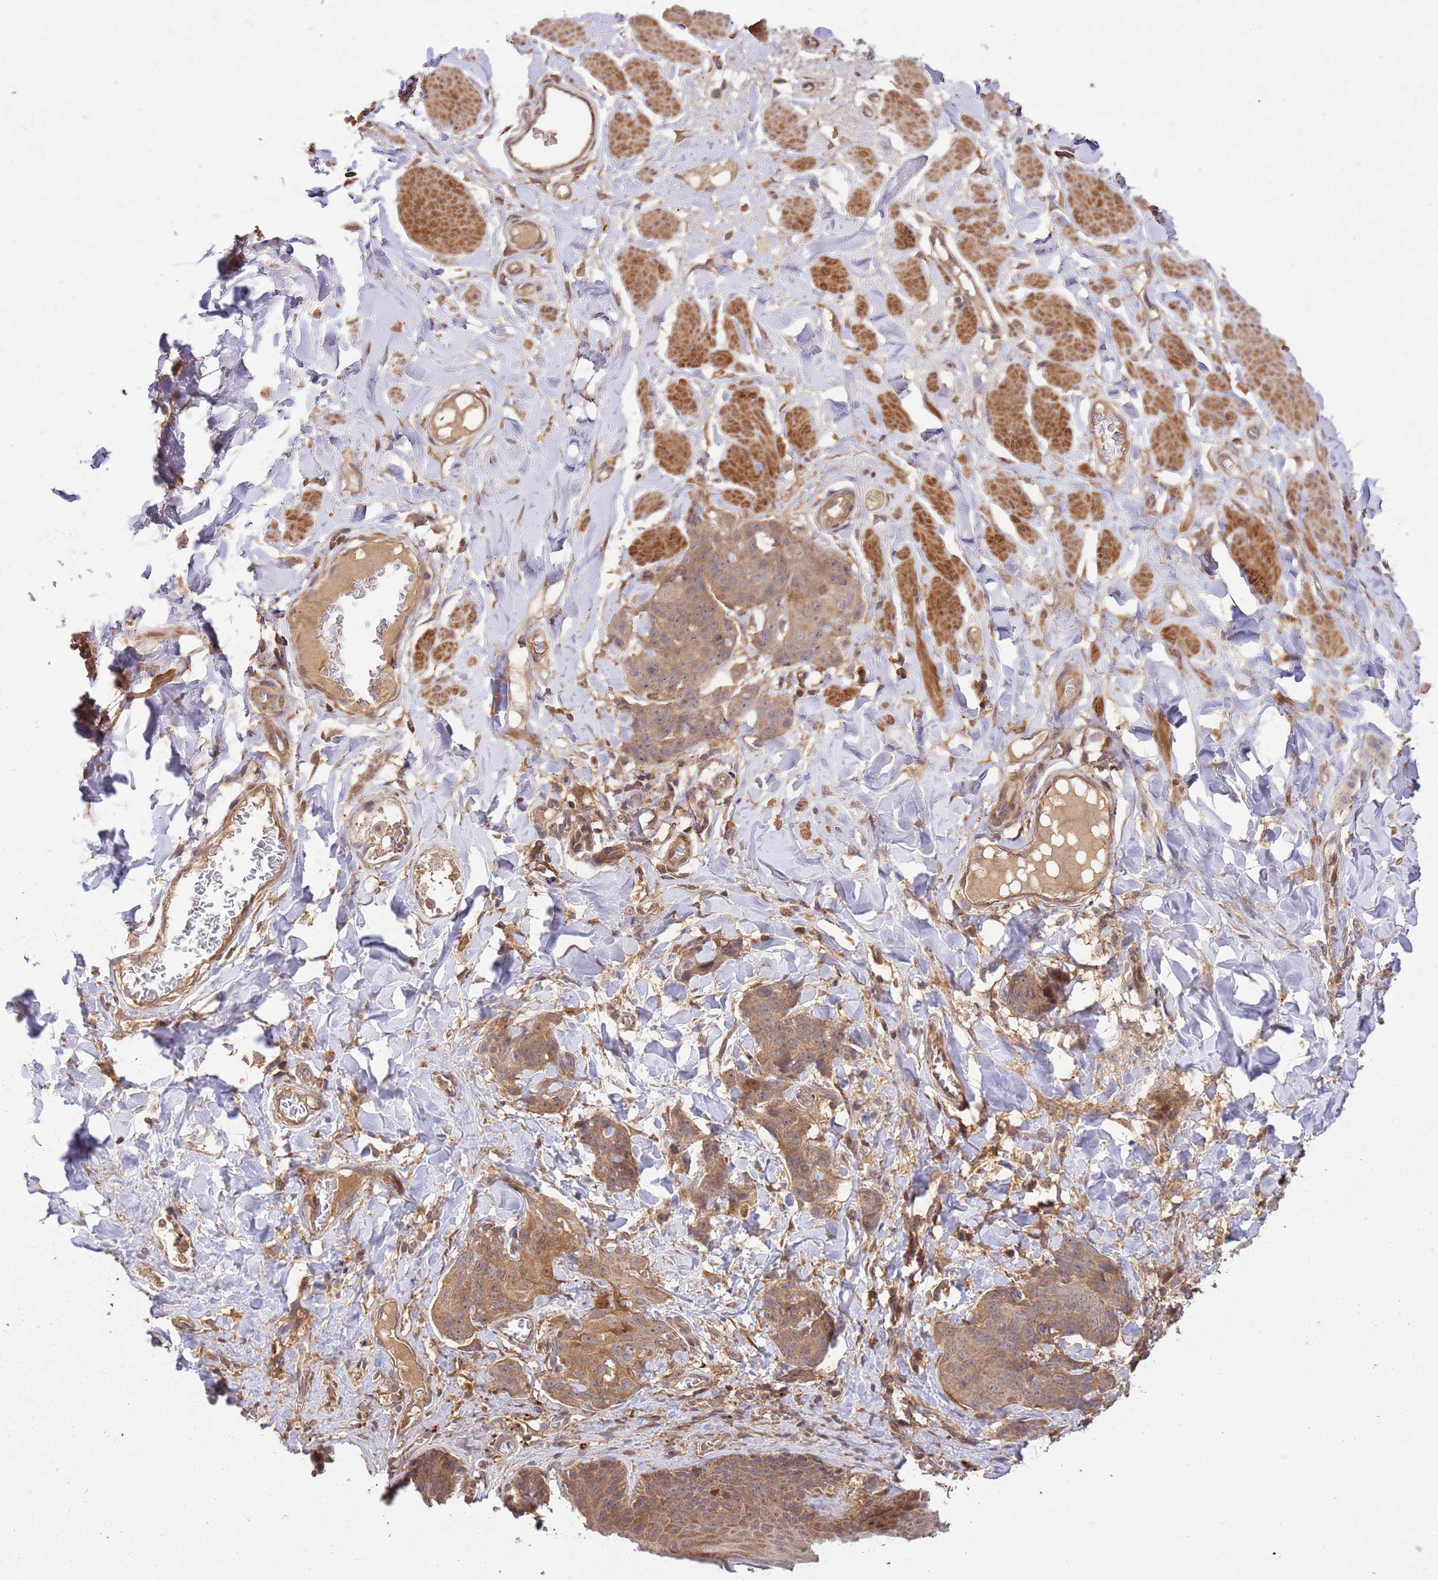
{"staining": {"intensity": "moderate", "quantity": ">75%", "location": "cytoplasmic/membranous"}, "tissue": "skin cancer", "cell_type": "Tumor cells", "image_type": "cancer", "snomed": [{"axis": "morphology", "description": "Squamous cell carcinoma, NOS"}, {"axis": "topography", "description": "Skin"}, {"axis": "topography", "description": "Vulva"}], "caption": "Human skin cancer stained for a protein (brown) displays moderate cytoplasmic/membranous positive staining in approximately >75% of tumor cells.", "gene": "GAREM1", "patient": {"sex": "female", "age": 85}}